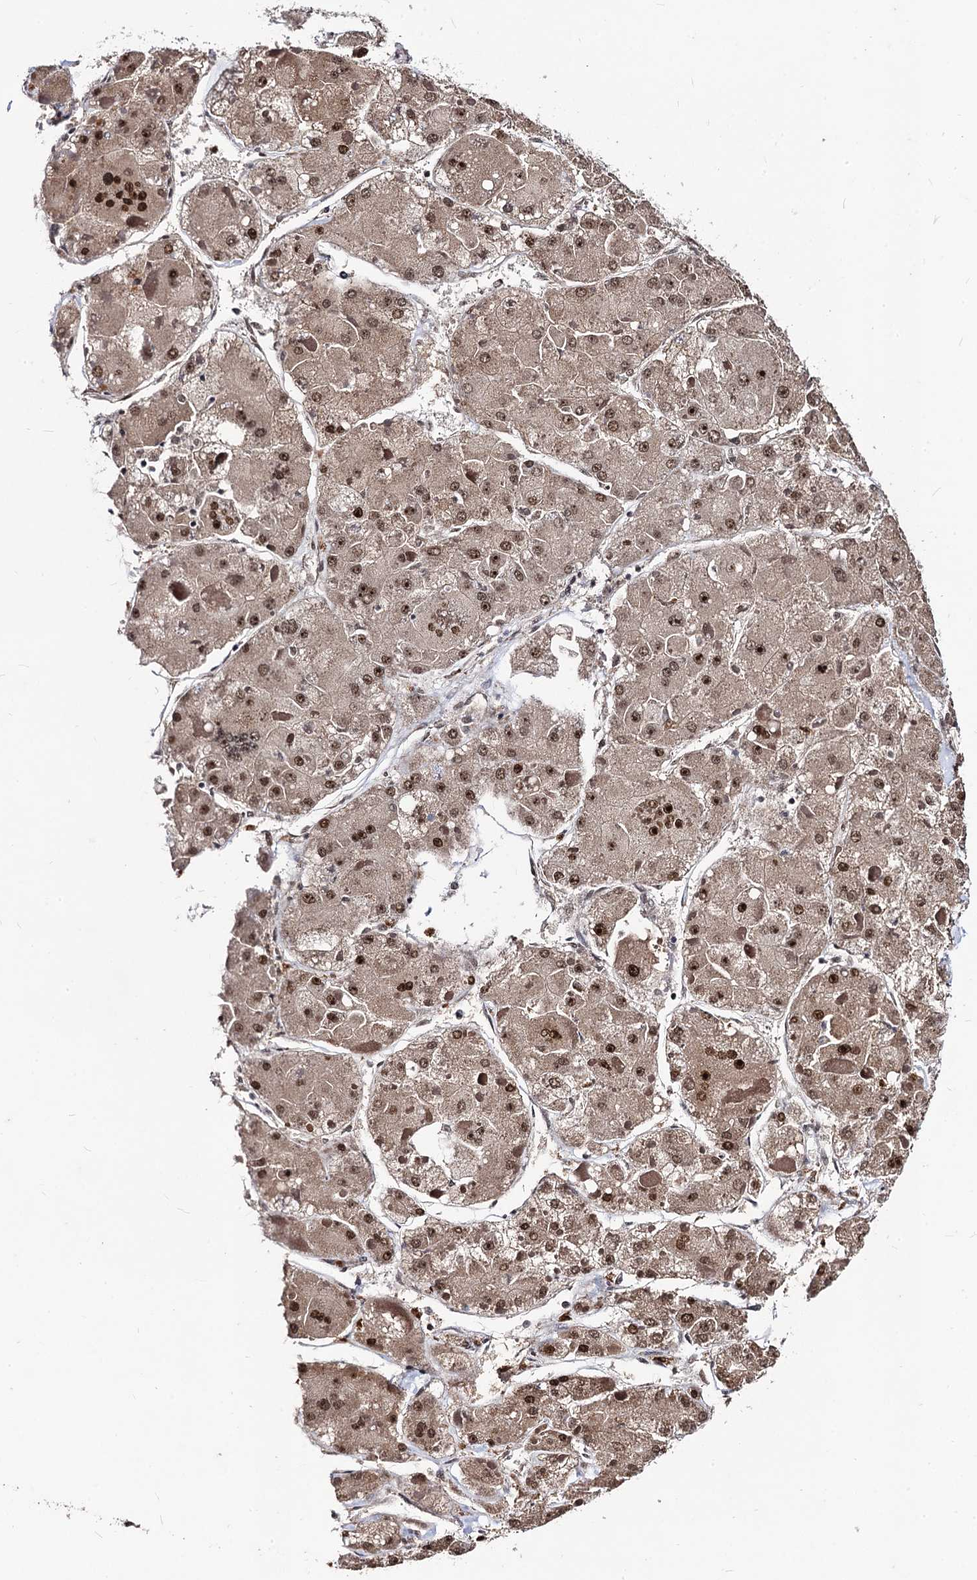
{"staining": {"intensity": "moderate", "quantity": ">75%", "location": "cytoplasmic/membranous,nuclear"}, "tissue": "liver cancer", "cell_type": "Tumor cells", "image_type": "cancer", "snomed": [{"axis": "morphology", "description": "Carcinoma, Hepatocellular, NOS"}, {"axis": "topography", "description": "Liver"}], "caption": "The image shows immunohistochemical staining of liver cancer (hepatocellular carcinoma). There is moderate cytoplasmic/membranous and nuclear expression is appreciated in approximately >75% of tumor cells.", "gene": "SFSWAP", "patient": {"sex": "female", "age": 73}}